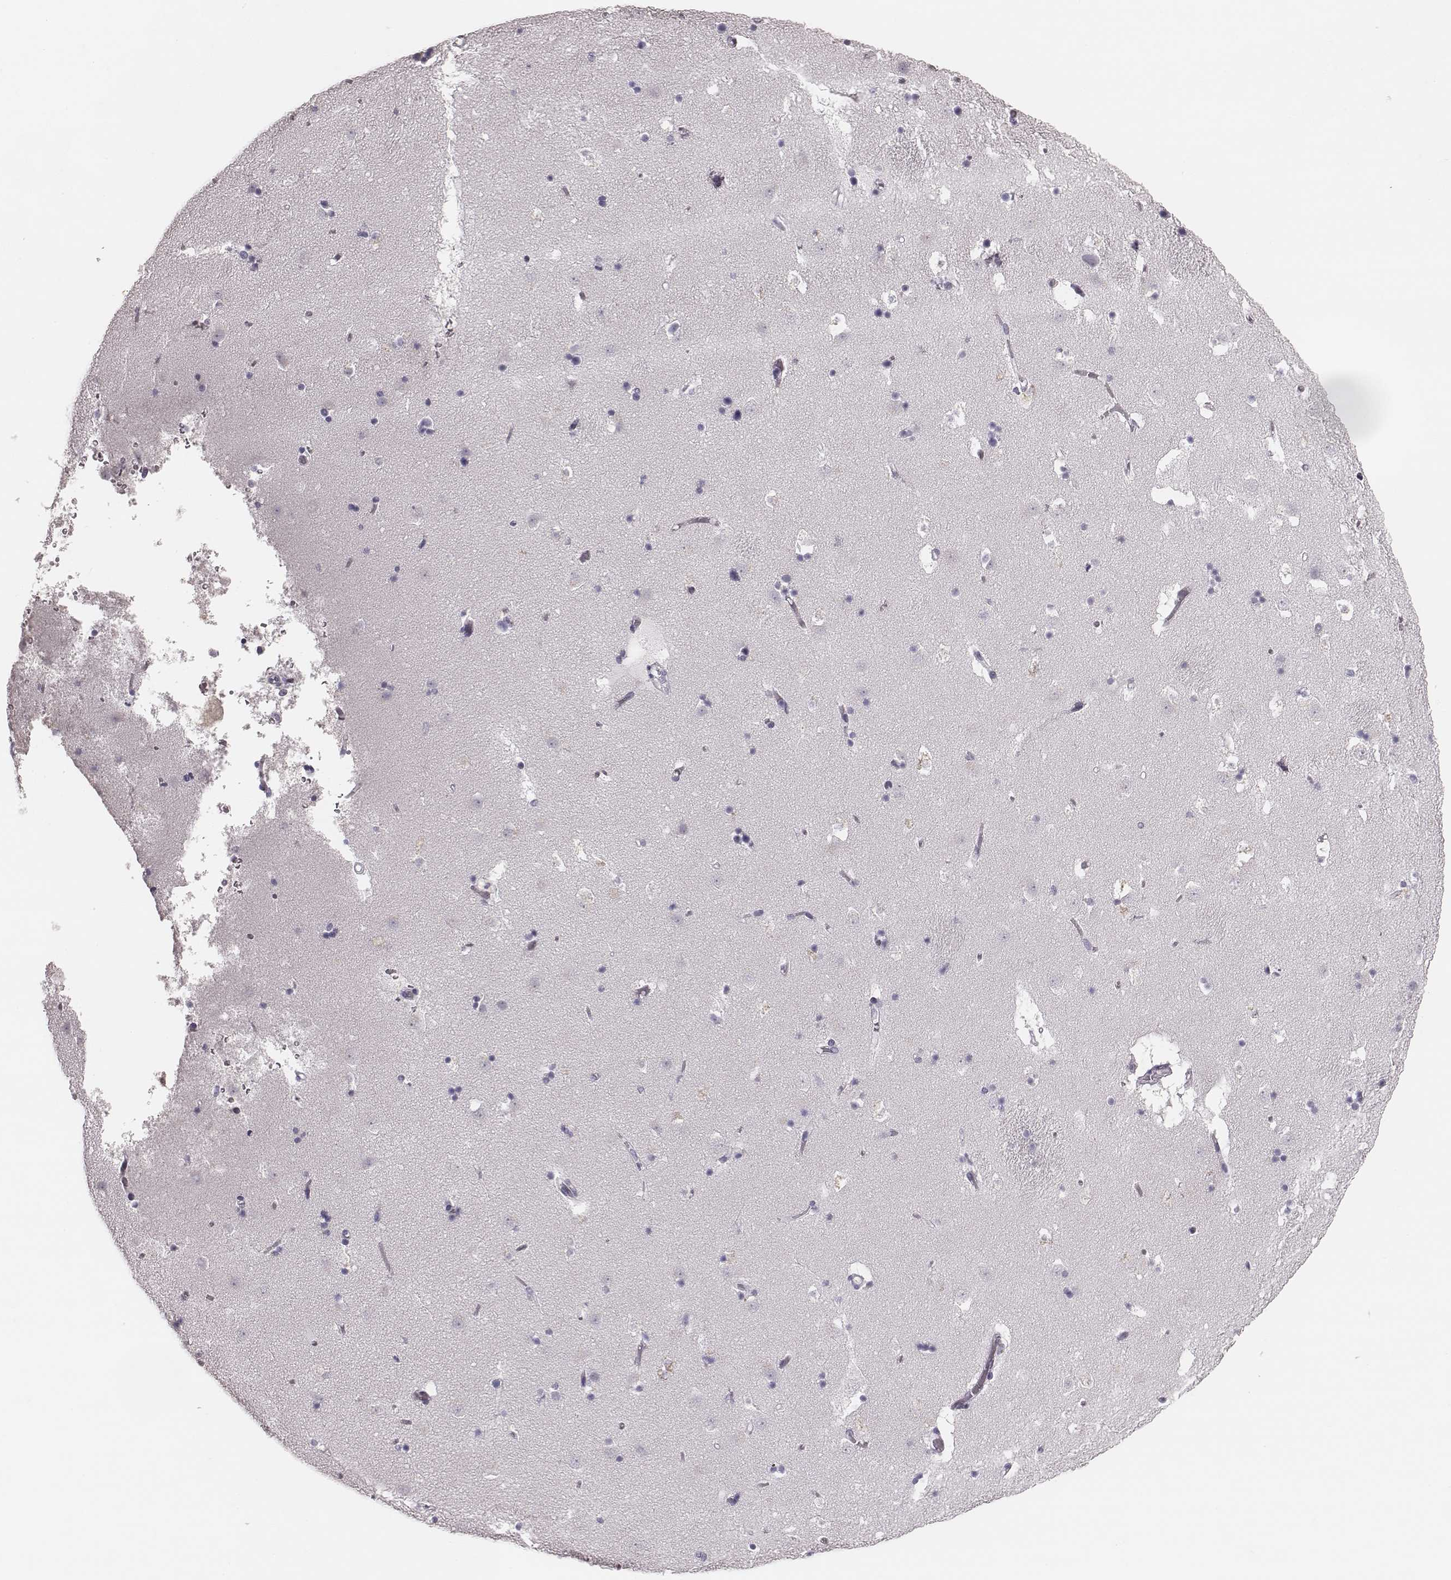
{"staining": {"intensity": "negative", "quantity": "none", "location": "none"}, "tissue": "caudate", "cell_type": "Glial cells", "image_type": "normal", "snomed": [{"axis": "morphology", "description": "Normal tissue, NOS"}, {"axis": "topography", "description": "Lateral ventricle wall"}], "caption": "Immunohistochemistry micrograph of normal caudate stained for a protein (brown), which reveals no staining in glial cells.", "gene": "CSHL1", "patient": {"sex": "female", "age": 42}}